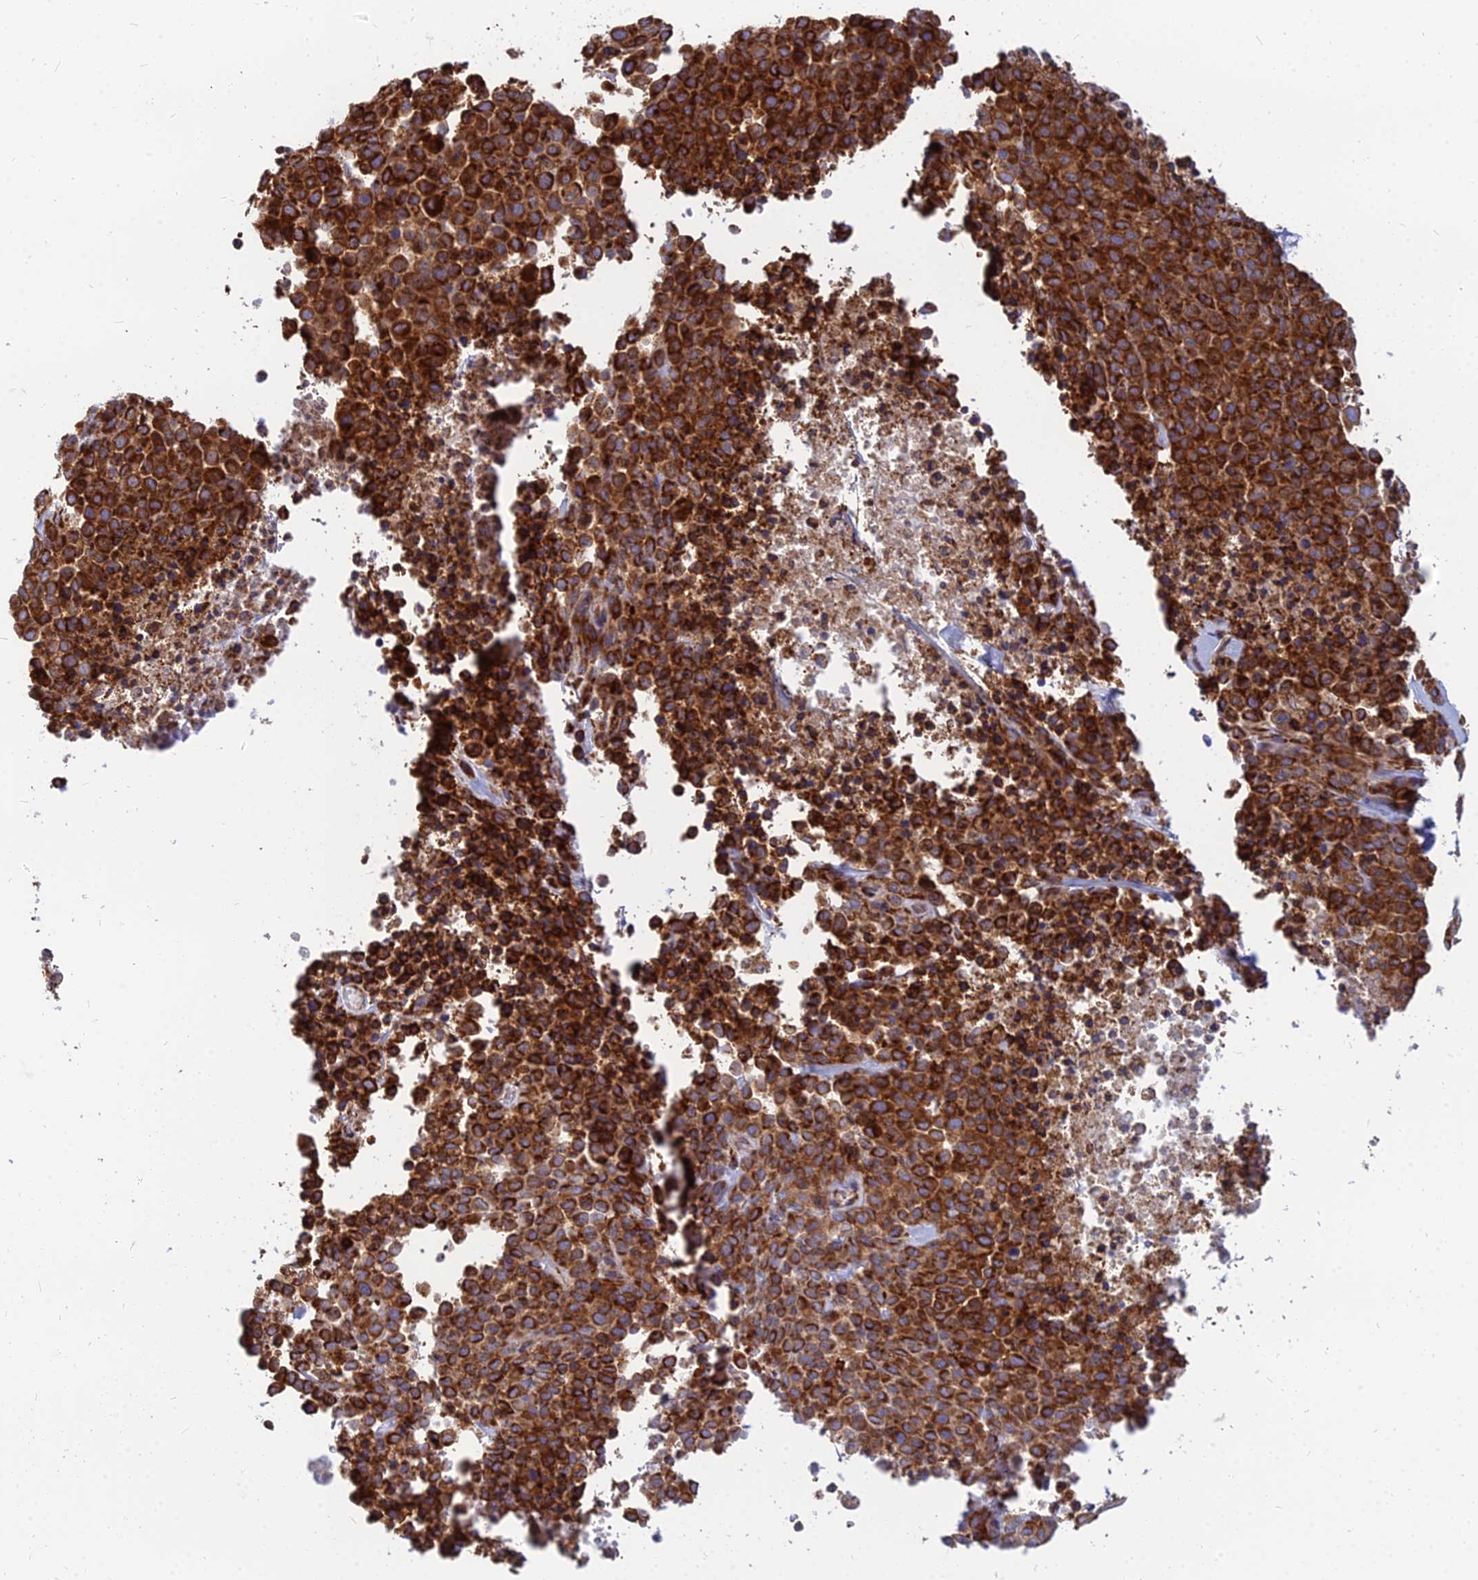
{"staining": {"intensity": "strong", "quantity": ">75%", "location": "cytoplasmic/membranous"}, "tissue": "melanoma", "cell_type": "Tumor cells", "image_type": "cancer", "snomed": [{"axis": "morphology", "description": "Malignant melanoma, Metastatic site"}, {"axis": "topography", "description": "Skin"}], "caption": "This is a micrograph of immunohistochemistry staining of melanoma, which shows strong staining in the cytoplasmic/membranous of tumor cells.", "gene": "CCT6B", "patient": {"sex": "female", "age": 81}}